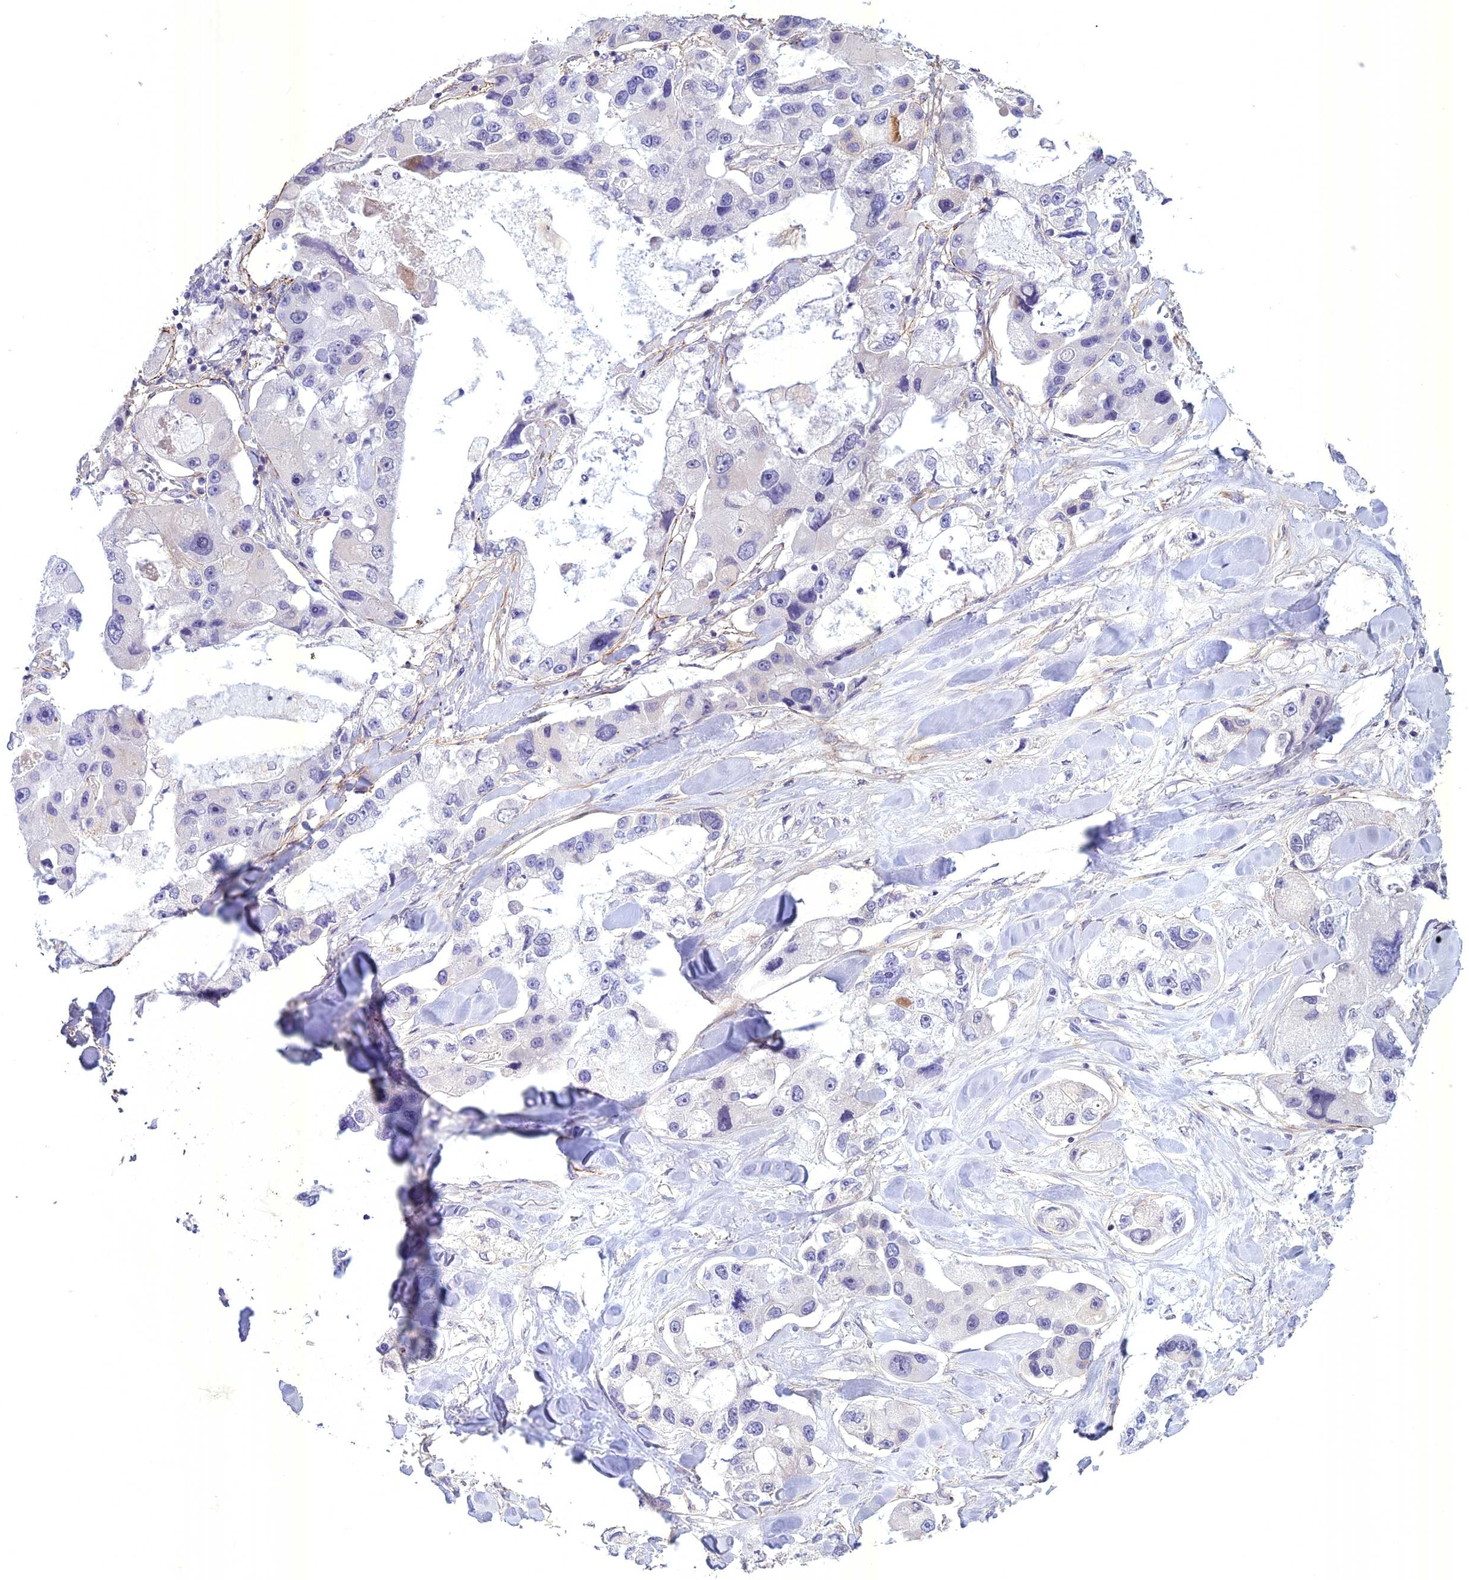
{"staining": {"intensity": "negative", "quantity": "none", "location": "none"}, "tissue": "lung cancer", "cell_type": "Tumor cells", "image_type": "cancer", "snomed": [{"axis": "morphology", "description": "Adenocarcinoma, NOS"}, {"axis": "topography", "description": "Lung"}], "caption": "Immunohistochemical staining of adenocarcinoma (lung) shows no significant staining in tumor cells. (Immunohistochemistry, brightfield microscopy, high magnification).", "gene": "SPHKAP", "patient": {"sex": "female", "age": 54}}